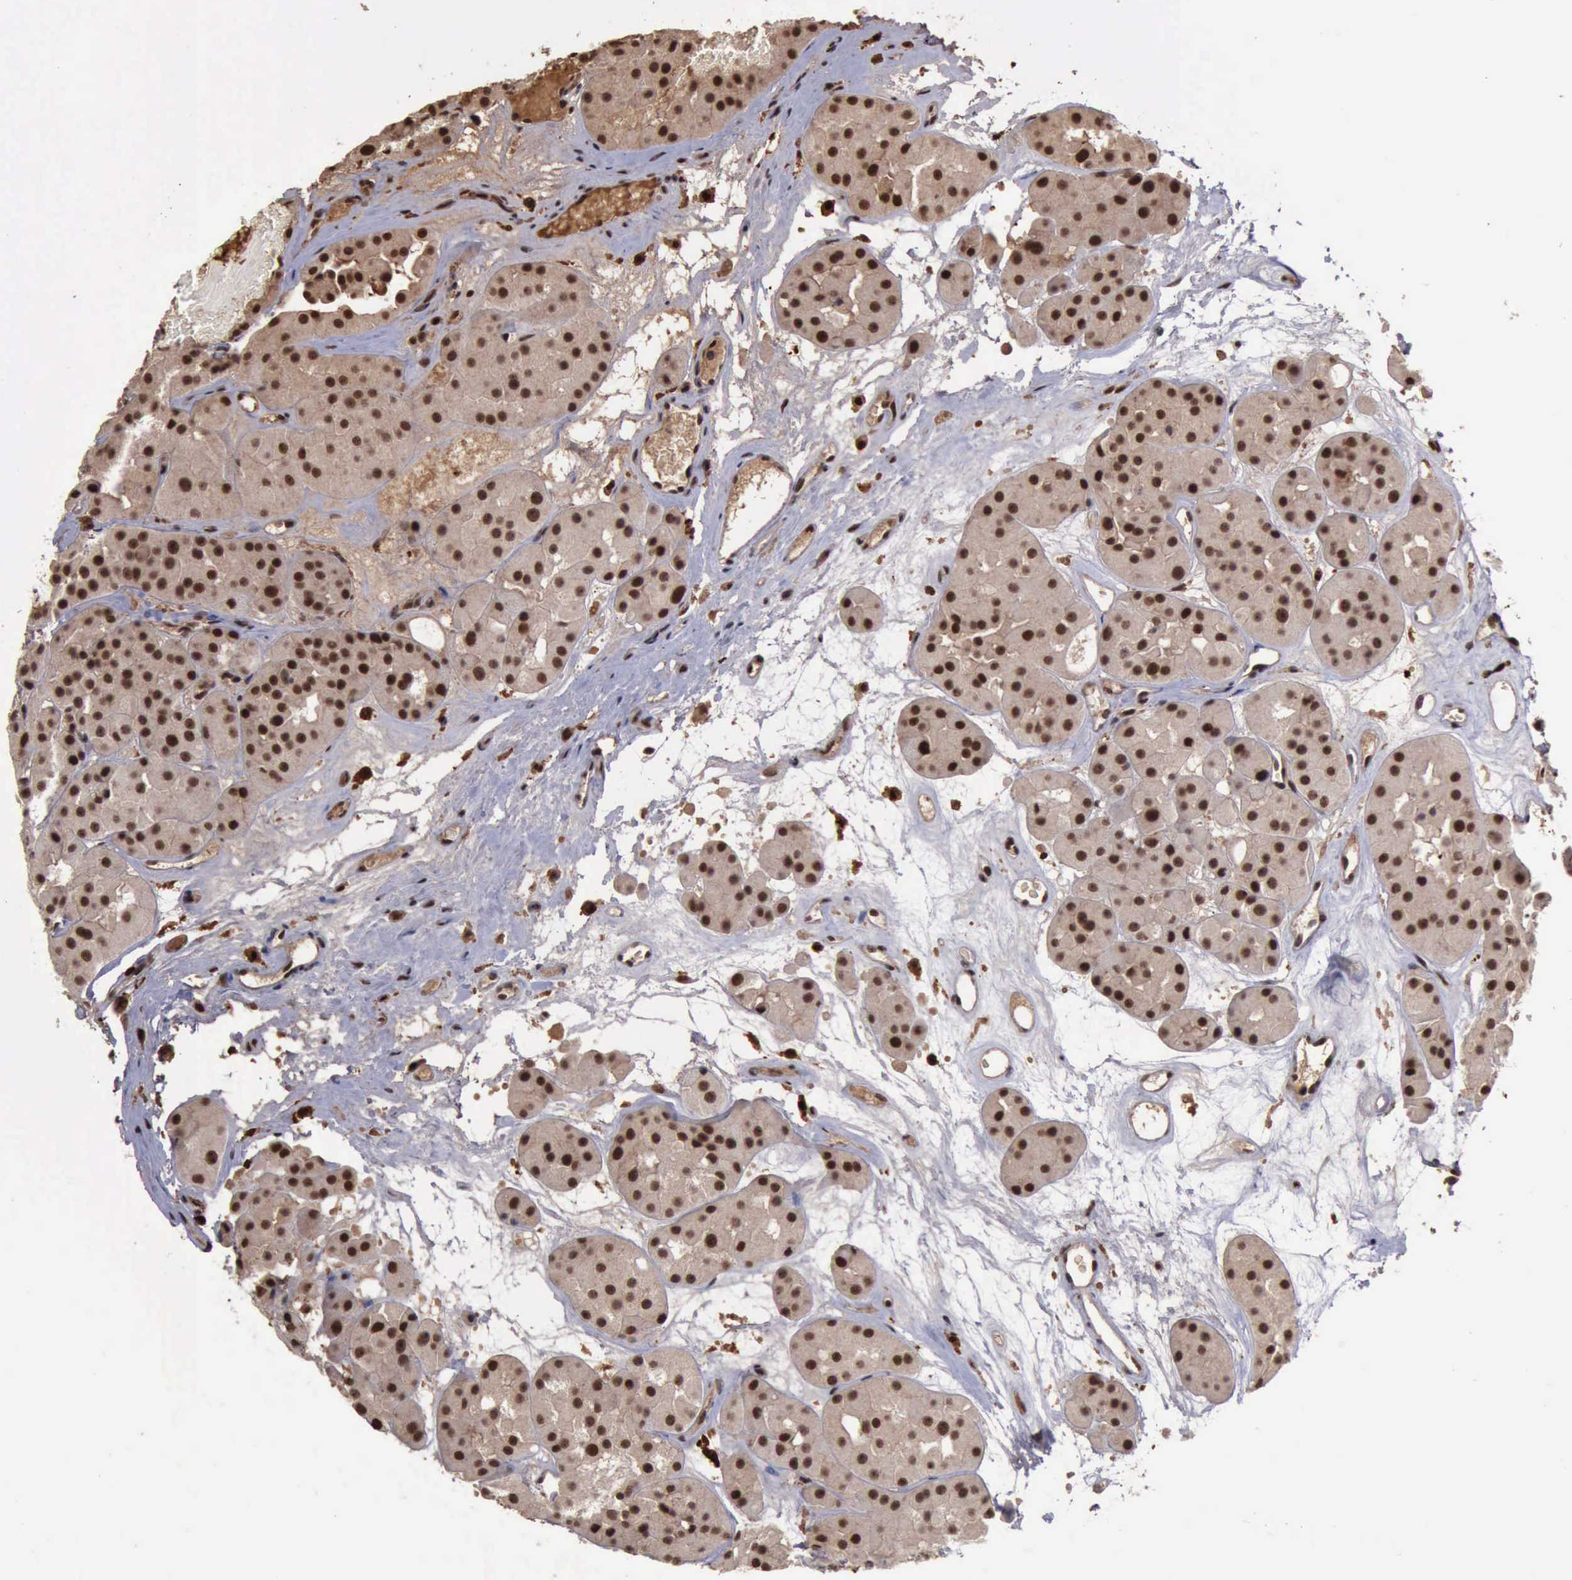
{"staining": {"intensity": "strong", "quantity": ">75%", "location": "cytoplasmic/membranous,nuclear"}, "tissue": "renal cancer", "cell_type": "Tumor cells", "image_type": "cancer", "snomed": [{"axis": "morphology", "description": "Adenocarcinoma, uncertain malignant potential"}, {"axis": "topography", "description": "Kidney"}], "caption": "Tumor cells show strong cytoplasmic/membranous and nuclear positivity in approximately >75% of cells in renal cancer.", "gene": "TRMT2A", "patient": {"sex": "male", "age": 63}}